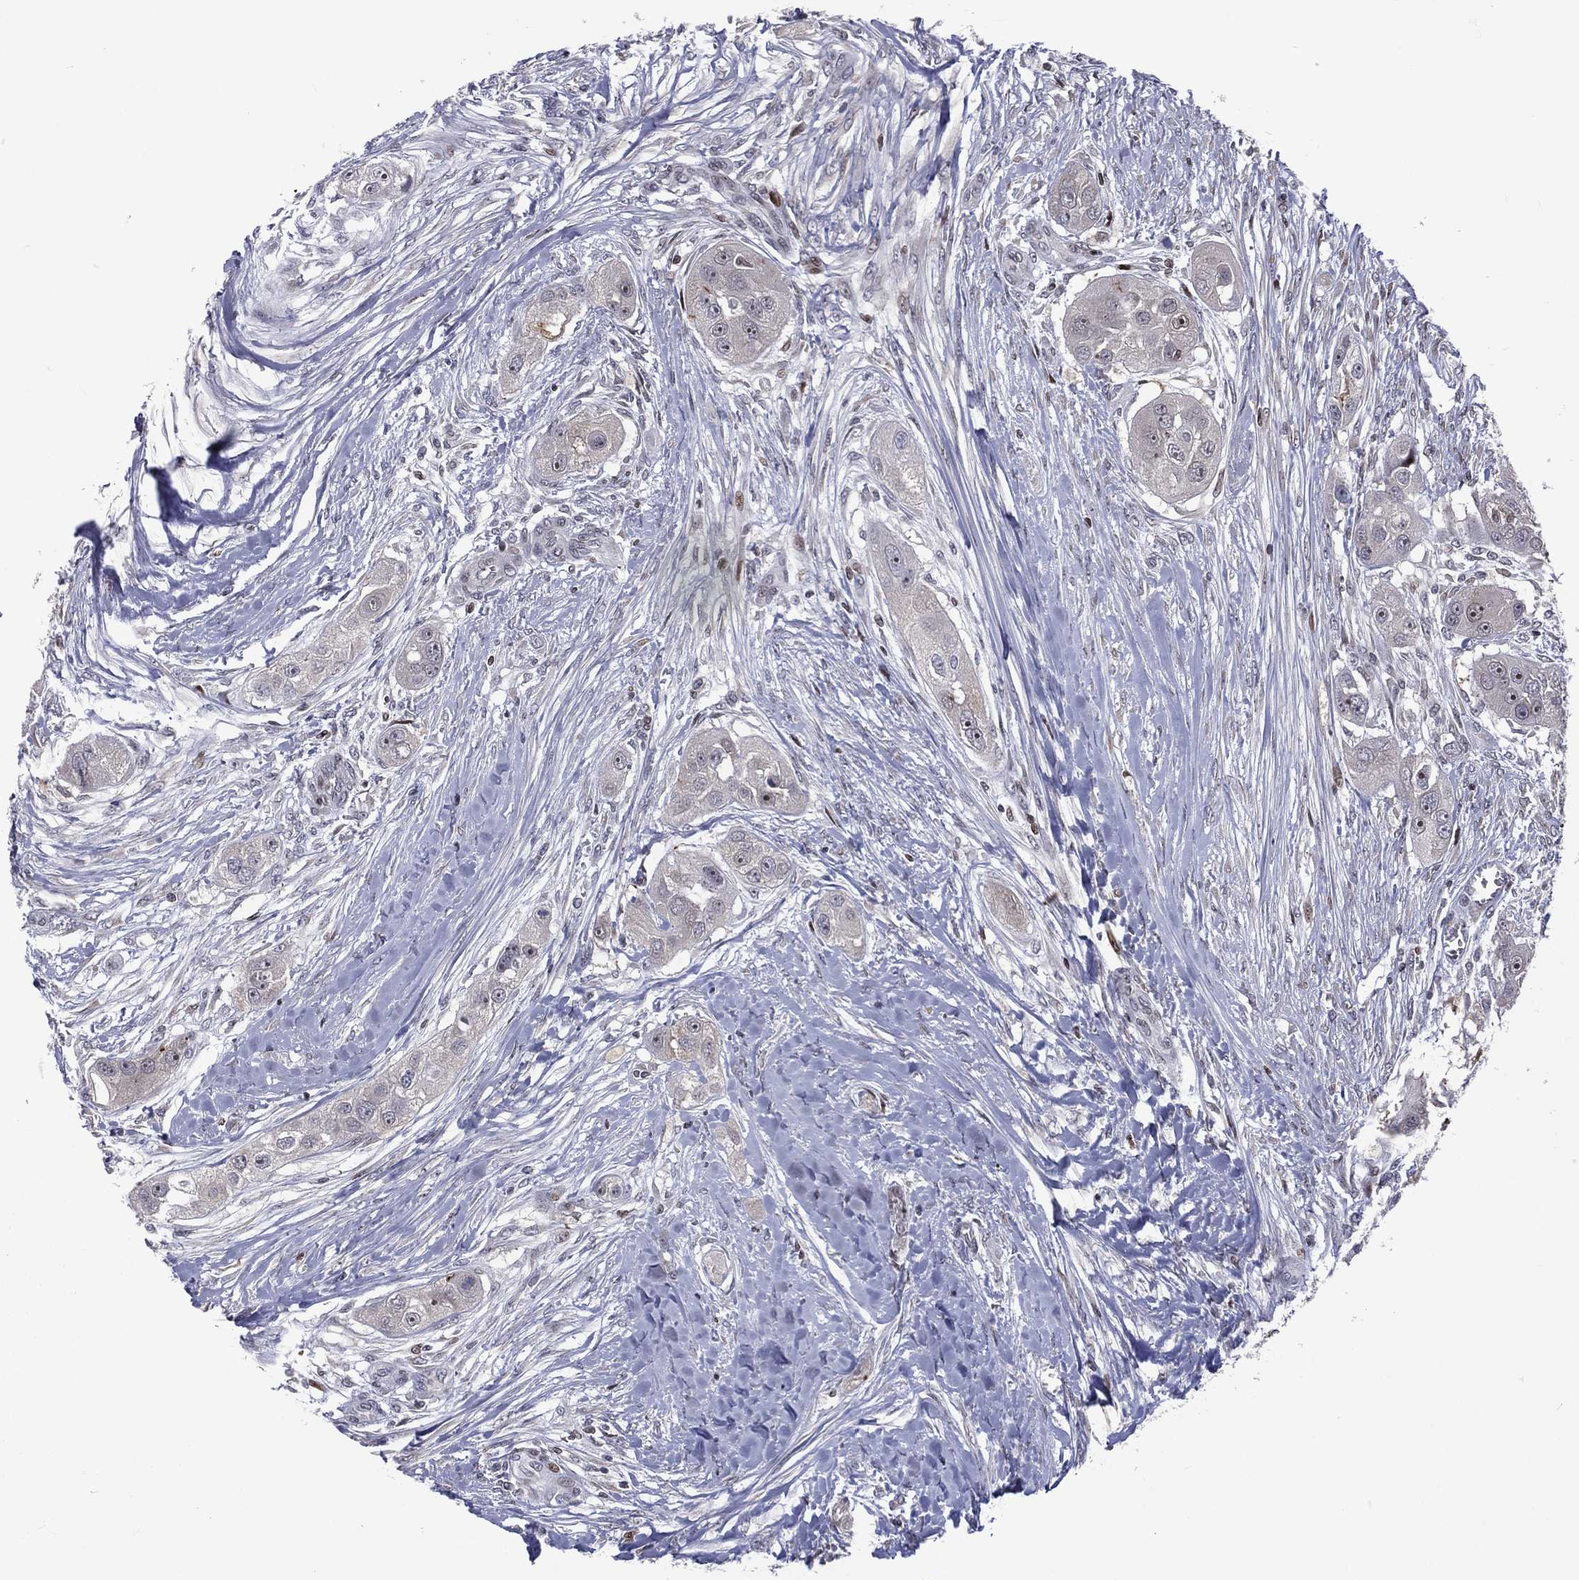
{"staining": {"intensity": "weak", "quantity": "<25%", "location": "cytoplasmic/membranous"}, "tissue": "head and neck cancer", "cell_type": "Tumor cells", "image_type": "cancer", "snomed": [{"axis": "morphology", "description": "Normal tissue, NOS"}, {"axis": "morphology", "description": "Squamous cell carcinoma, NOS"}, {"axis": "topography", "description": "Skeletal muscle"}, {"axis": "topography", "description": "Head-Neck"}], "caption": "This is an IHC histopathology image of human head and neck squamous cell carcinoma. There is no positivity in tumor cells.", "gene": "DBF4B", "patient": {"sex": "male", "age": 51}}